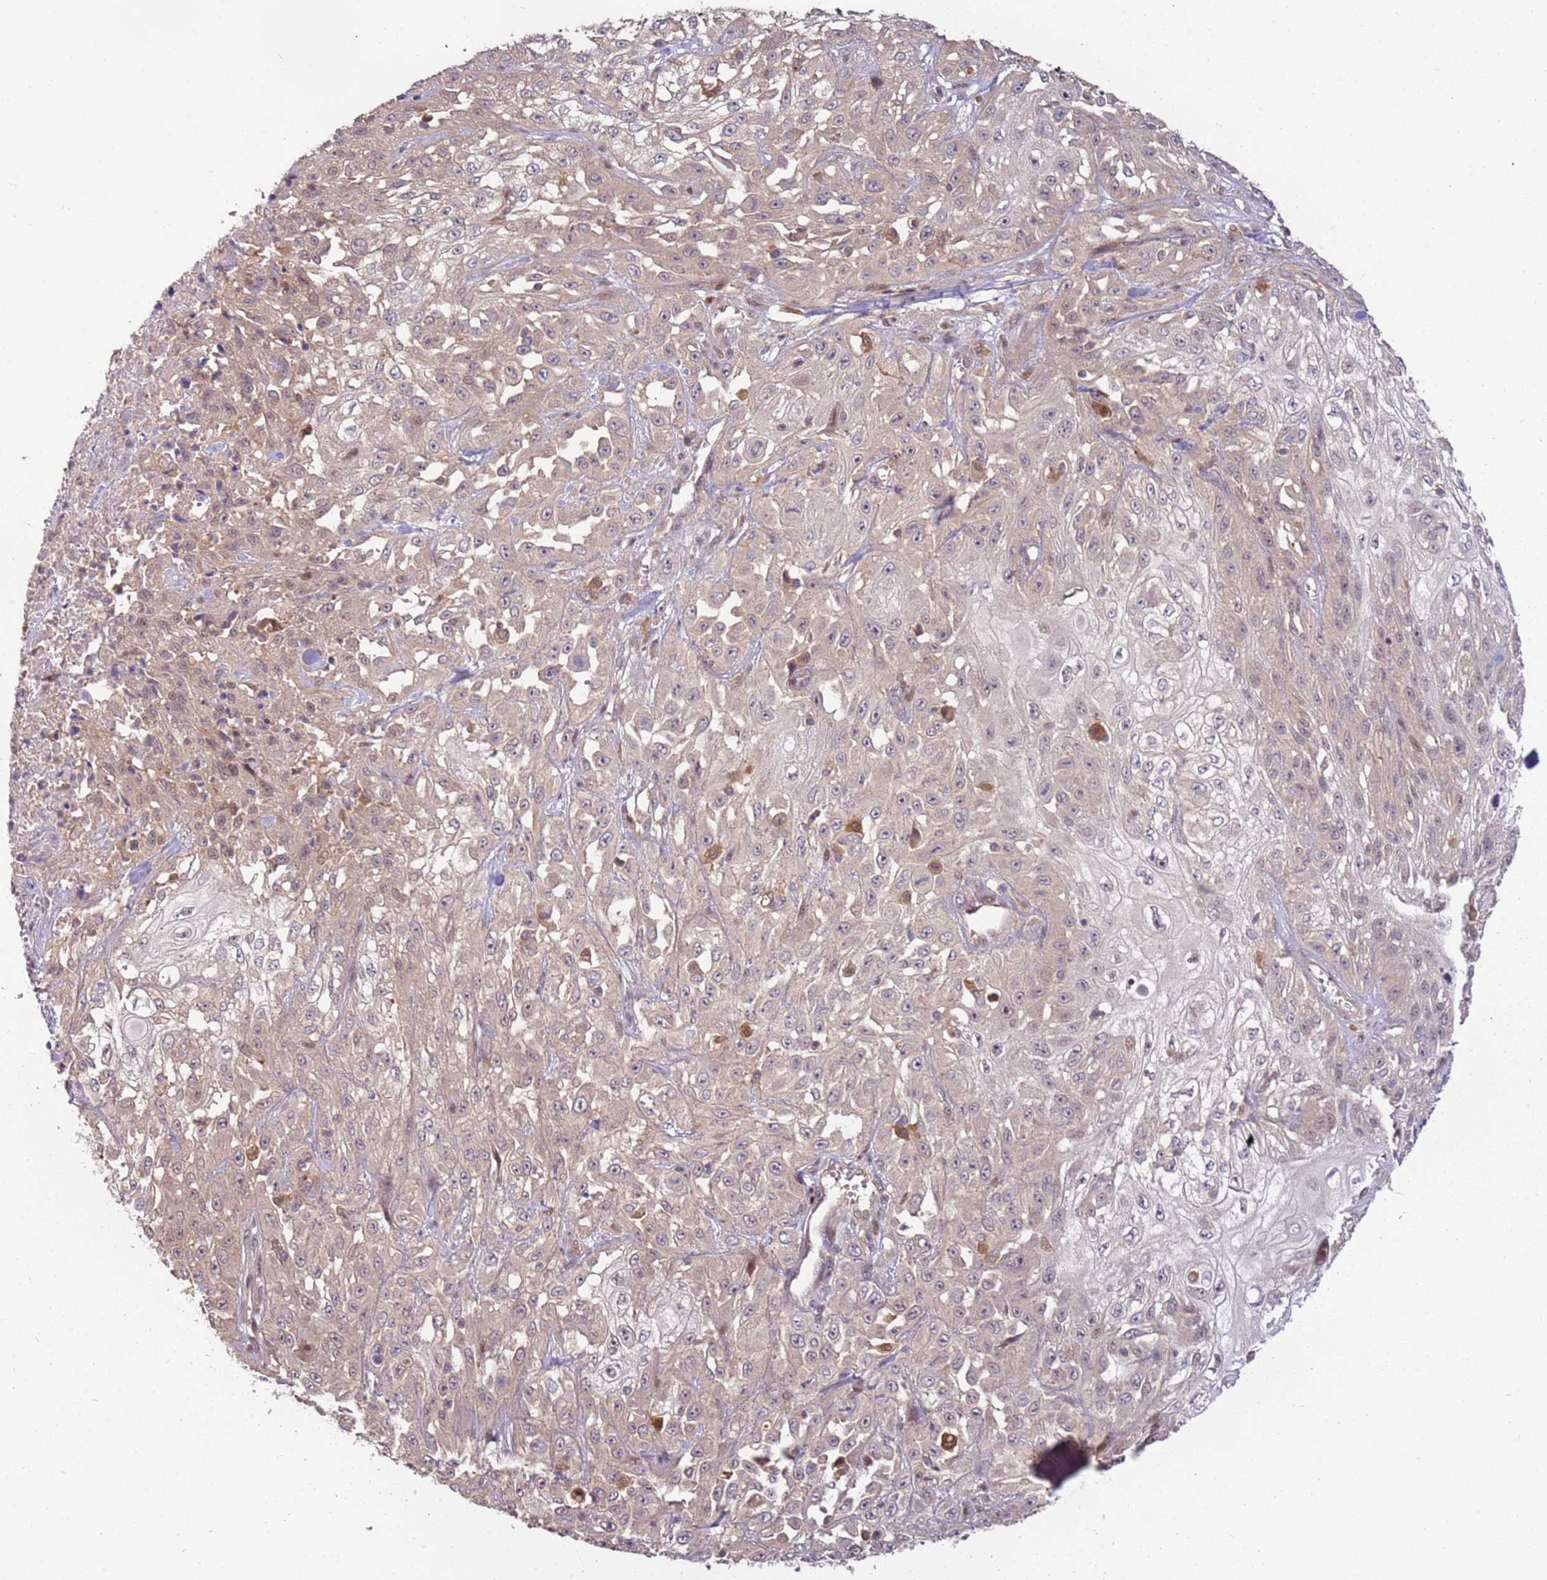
{"staining": {"intensity": "weak", "quantity": "25%-75%", "location": "cytoplasmic/membranous"}, "tissue": "skin cancer", "cell_type": "Tumor cells", "image_type": "cancer", "snomed": [{"axis": "morphology", "description": "Squamous cell carcinoma, NOS"}, {"axis": "morphology", "description": "Squamous cell carcinoma, metastatic, NOS"}, {"axis": "topography", "description": "Skin"}, {"axis": "topography", "description": "Lymph node"}], "caption": "Protein expression analysis of skin cancer (squamous cell carcinoma) shows weak cytoplasmic/membranous expression in about 25%-75% of tumor cells.", "gene": "GSTO2", "patient": {"sex": "male", "age": 75}}